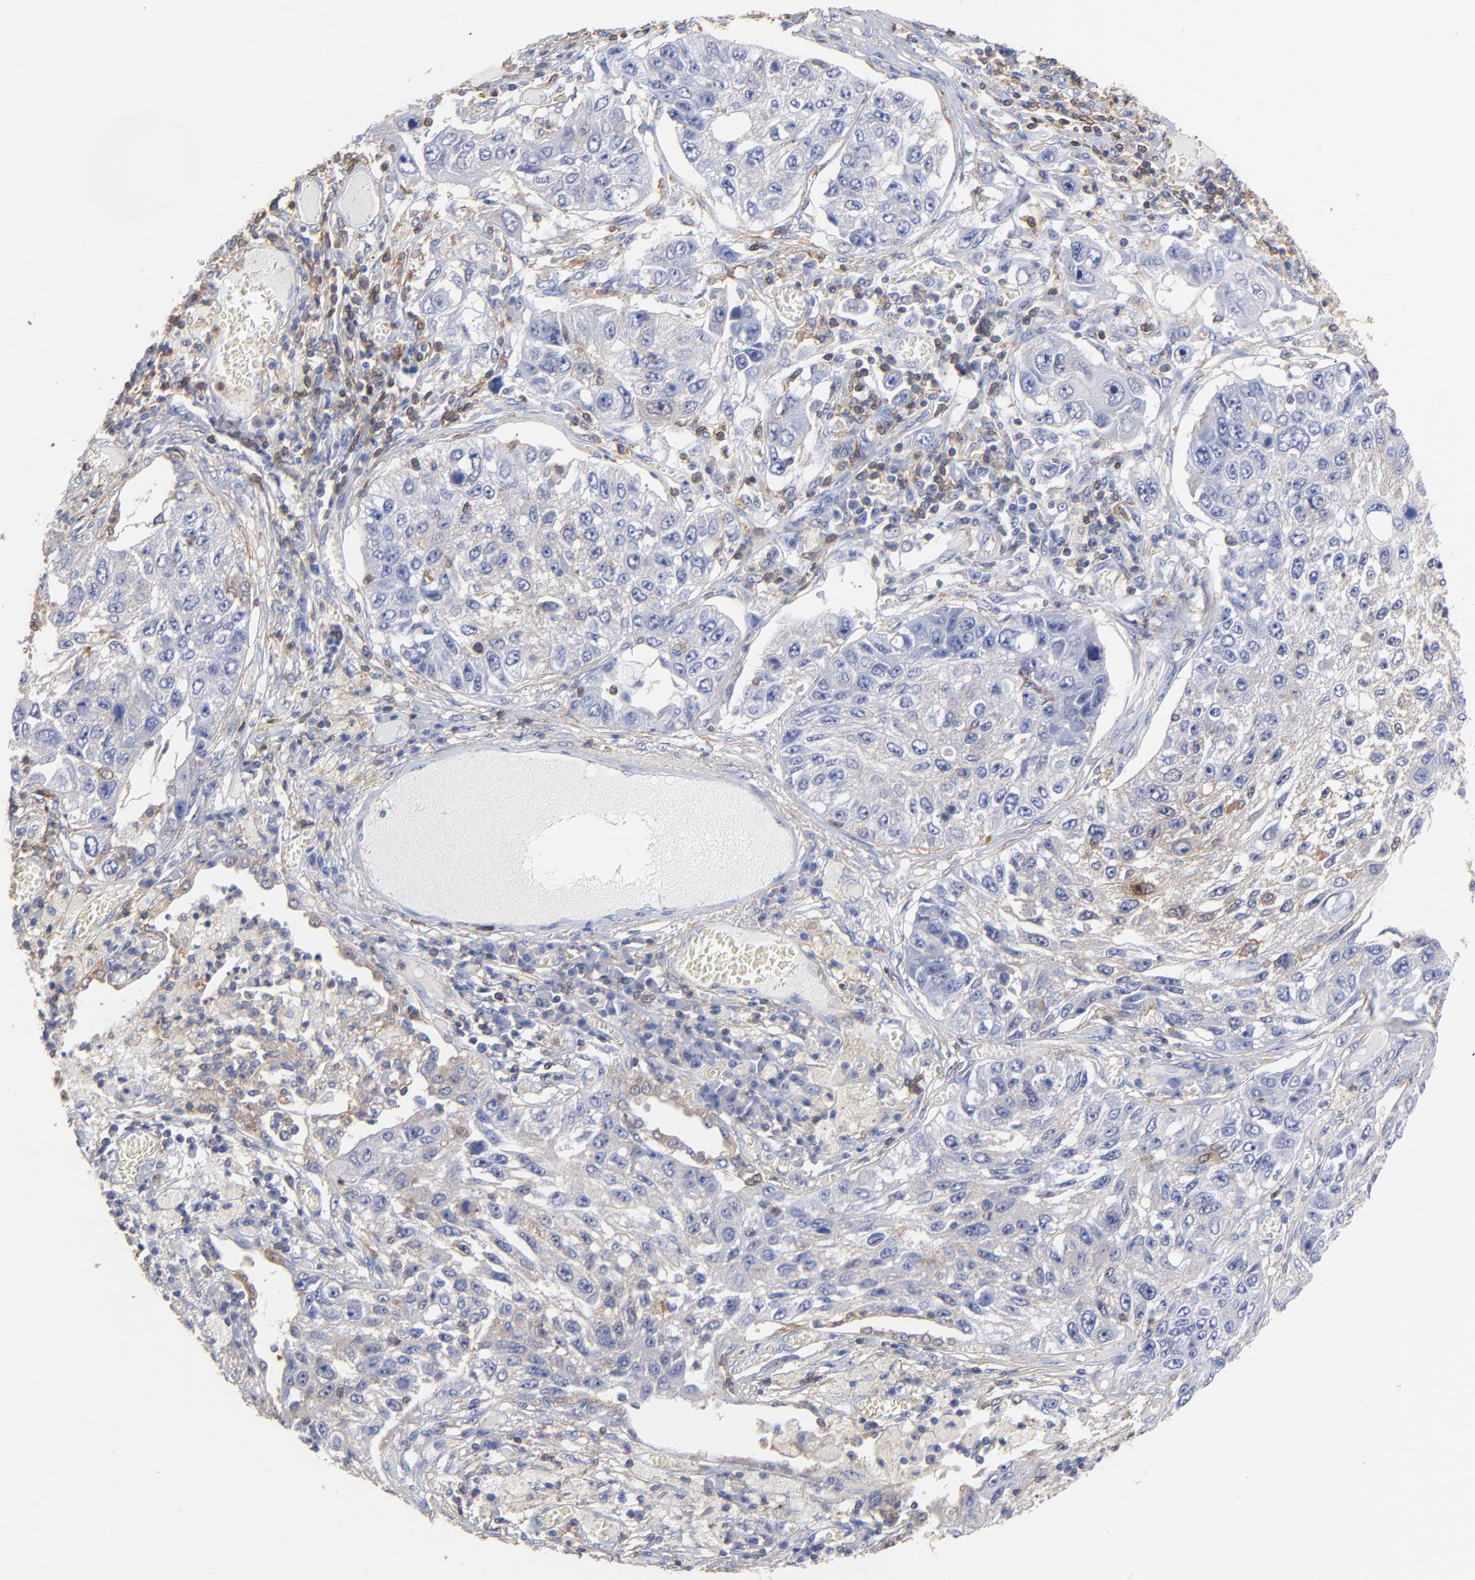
{"staining": {"intensity": "weak", "quantity": "<25%", "location": "cytoplasmic/membranous"}, "tissue": "lung cancer", "cell_type": "Tumor cells", "image_type": "cancer", "snomed": [{"axis": "morphology", "description": "Squamous cell carcinoma, NOS"}, {"axis": "topography", "description": "Lung"}], "caption": "IHC histopathology image of neoplastic tissue: human lung squamous cell carcinoma stained with DAB shows no significant protein staining in tumor cells.", "gene": "ASL", "patient": {"sex": "male", "age": 71}}